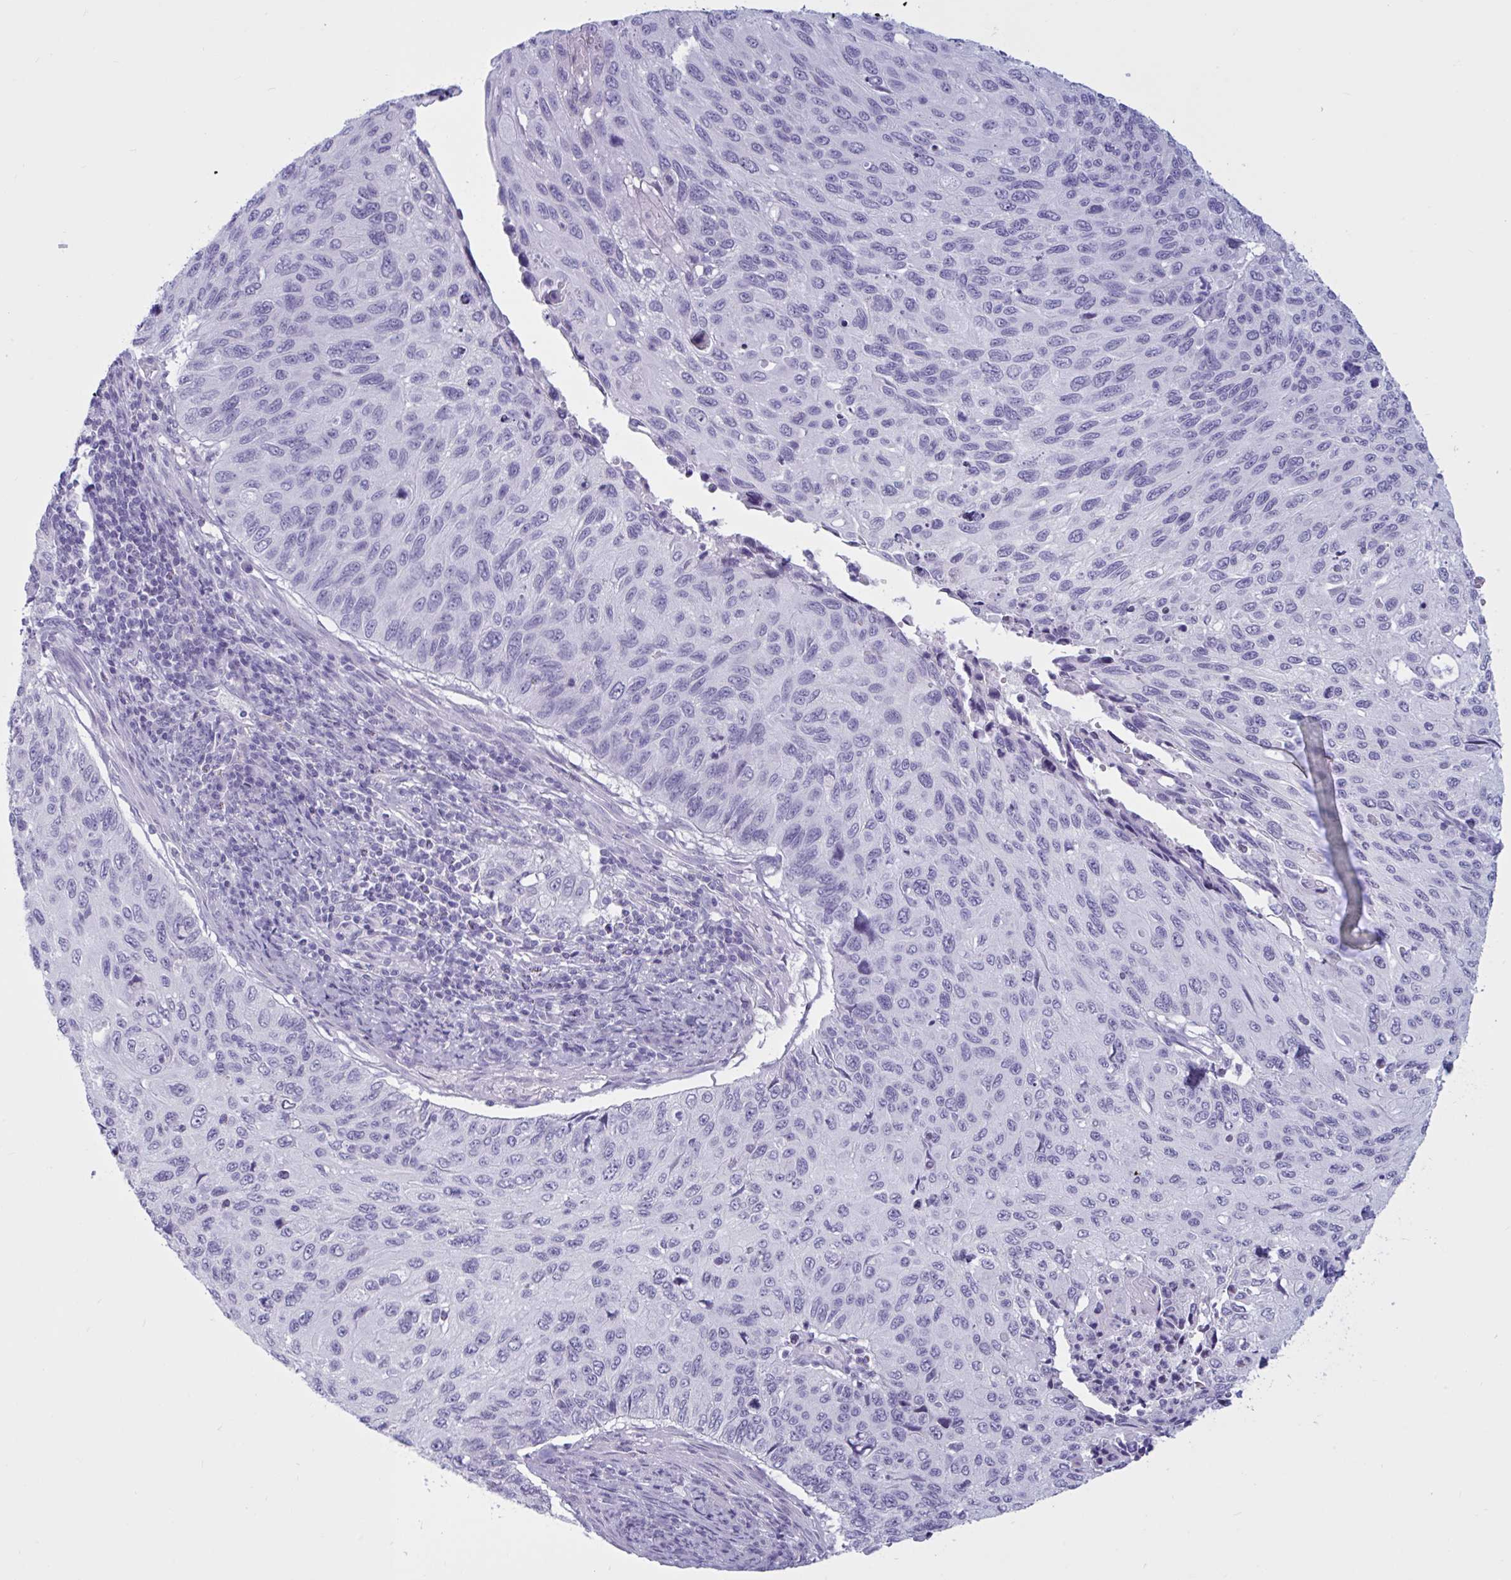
{"staining": {"intensity": "negative", "quantity": "none", "location": "none"}, "tissue": "cervical cancer", "cell_type": "Tumor cells", "image_type": "cancer", "snomed": [{"axis": "morphology", "description": "Squamous cell carcinoma, NOS"}, {"axis": "topography", "description": "Cervix"}], "caption": "Squamous cell carcinoma (cervical) was stained to show a protein in brown. There is no significant expression in tumor cells. (Stains: DAB (3,3'-diaminobenzidine) IHC with hematoxylin counter stain, Microscopy: brightfield microscopy at high magnification).", "gene": "BBS10", "patient": {"sex": "female", "age": 70}}